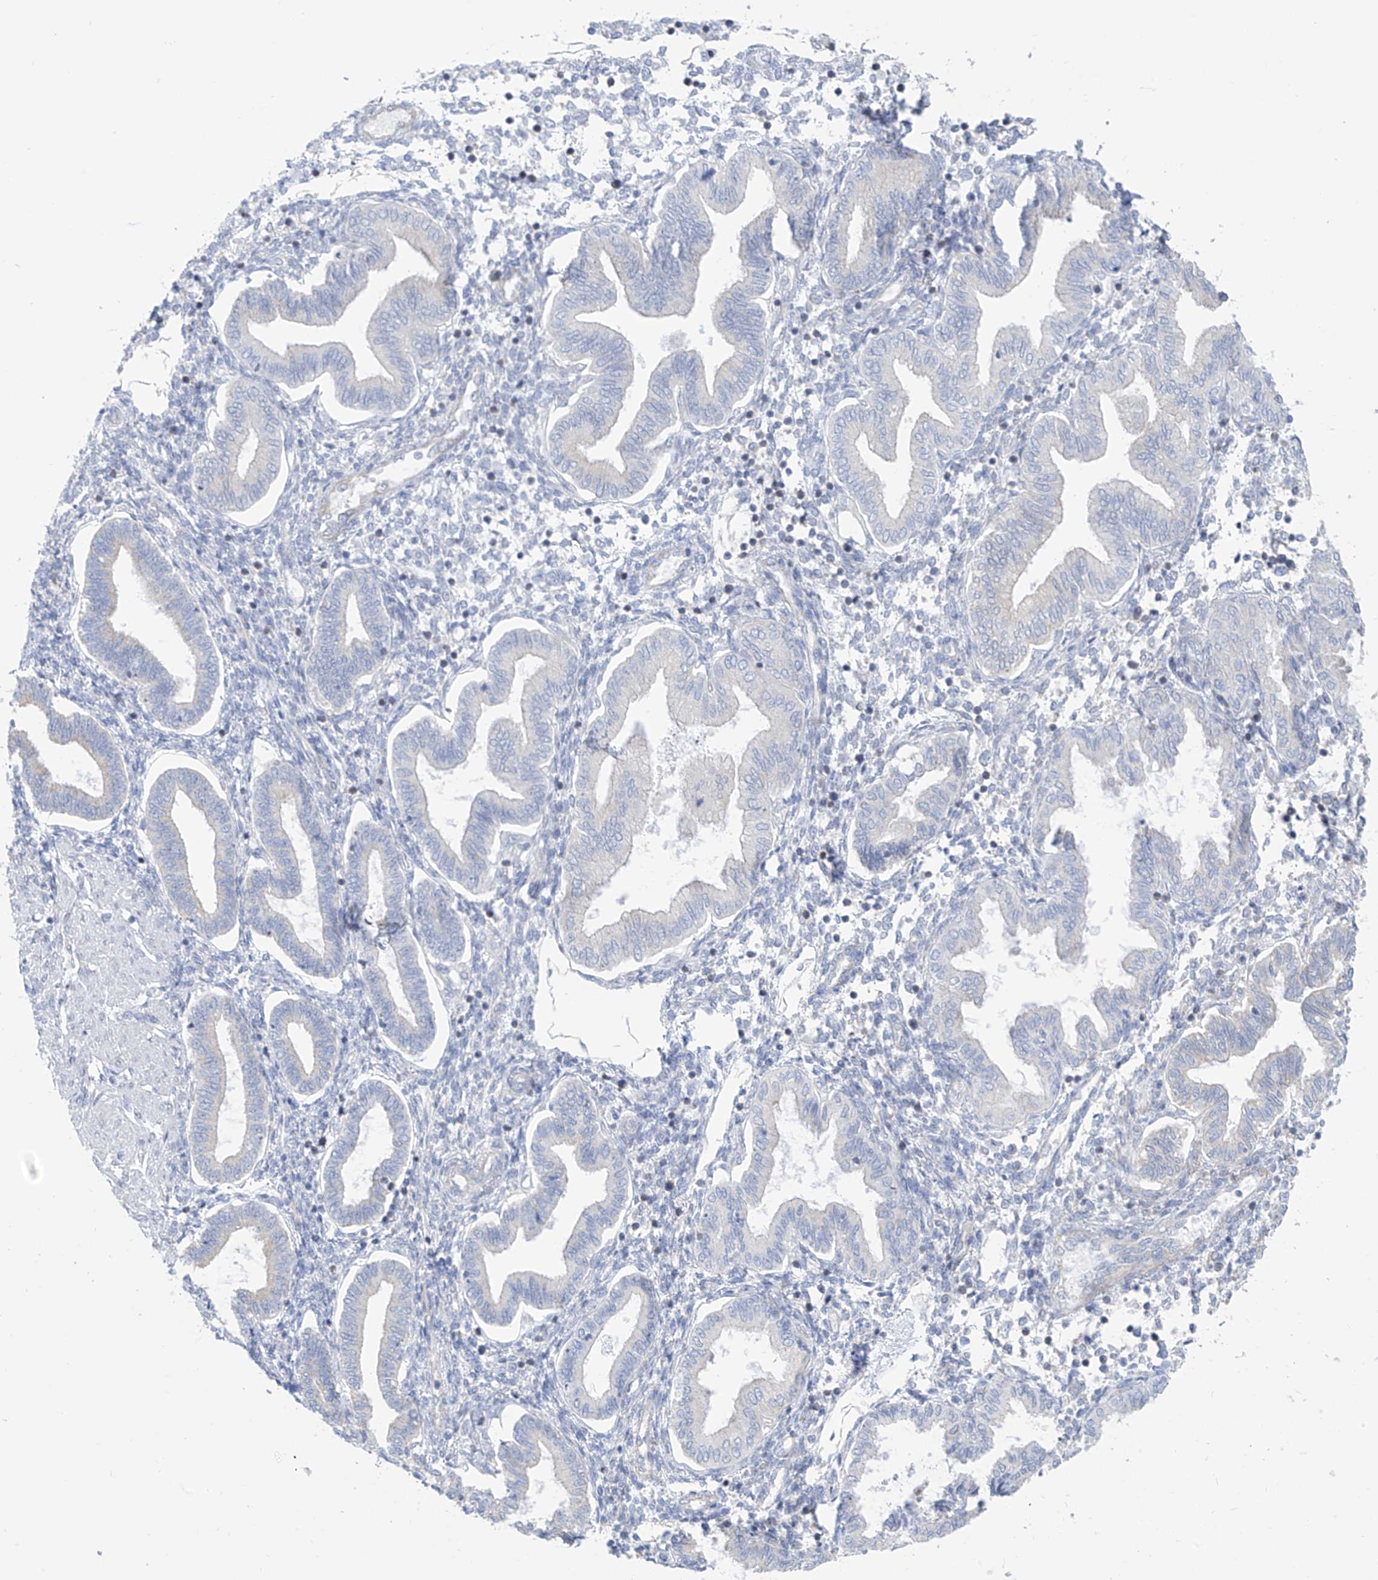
{"staining": {"intensity": "negative", "quantity": "none", "location": "none"}, "tissue": "endometrium", "cell_type": "Cells in endometrial stroma", "image_type": "normal", "snomed": [{"axis": "morphology", "description": "Normal tissue, NOS"}, {"axis": "topography", "description": "Endometrium"}], "caption": "Micrograph shows no significant protein expression in cells in endometrial stroma of unremarkable endometrium. (DAB IHC visualized using brightfield microscopy, high magnification).", "gene": "RCN2", "patient": {"sex": "female", "age": 53}}